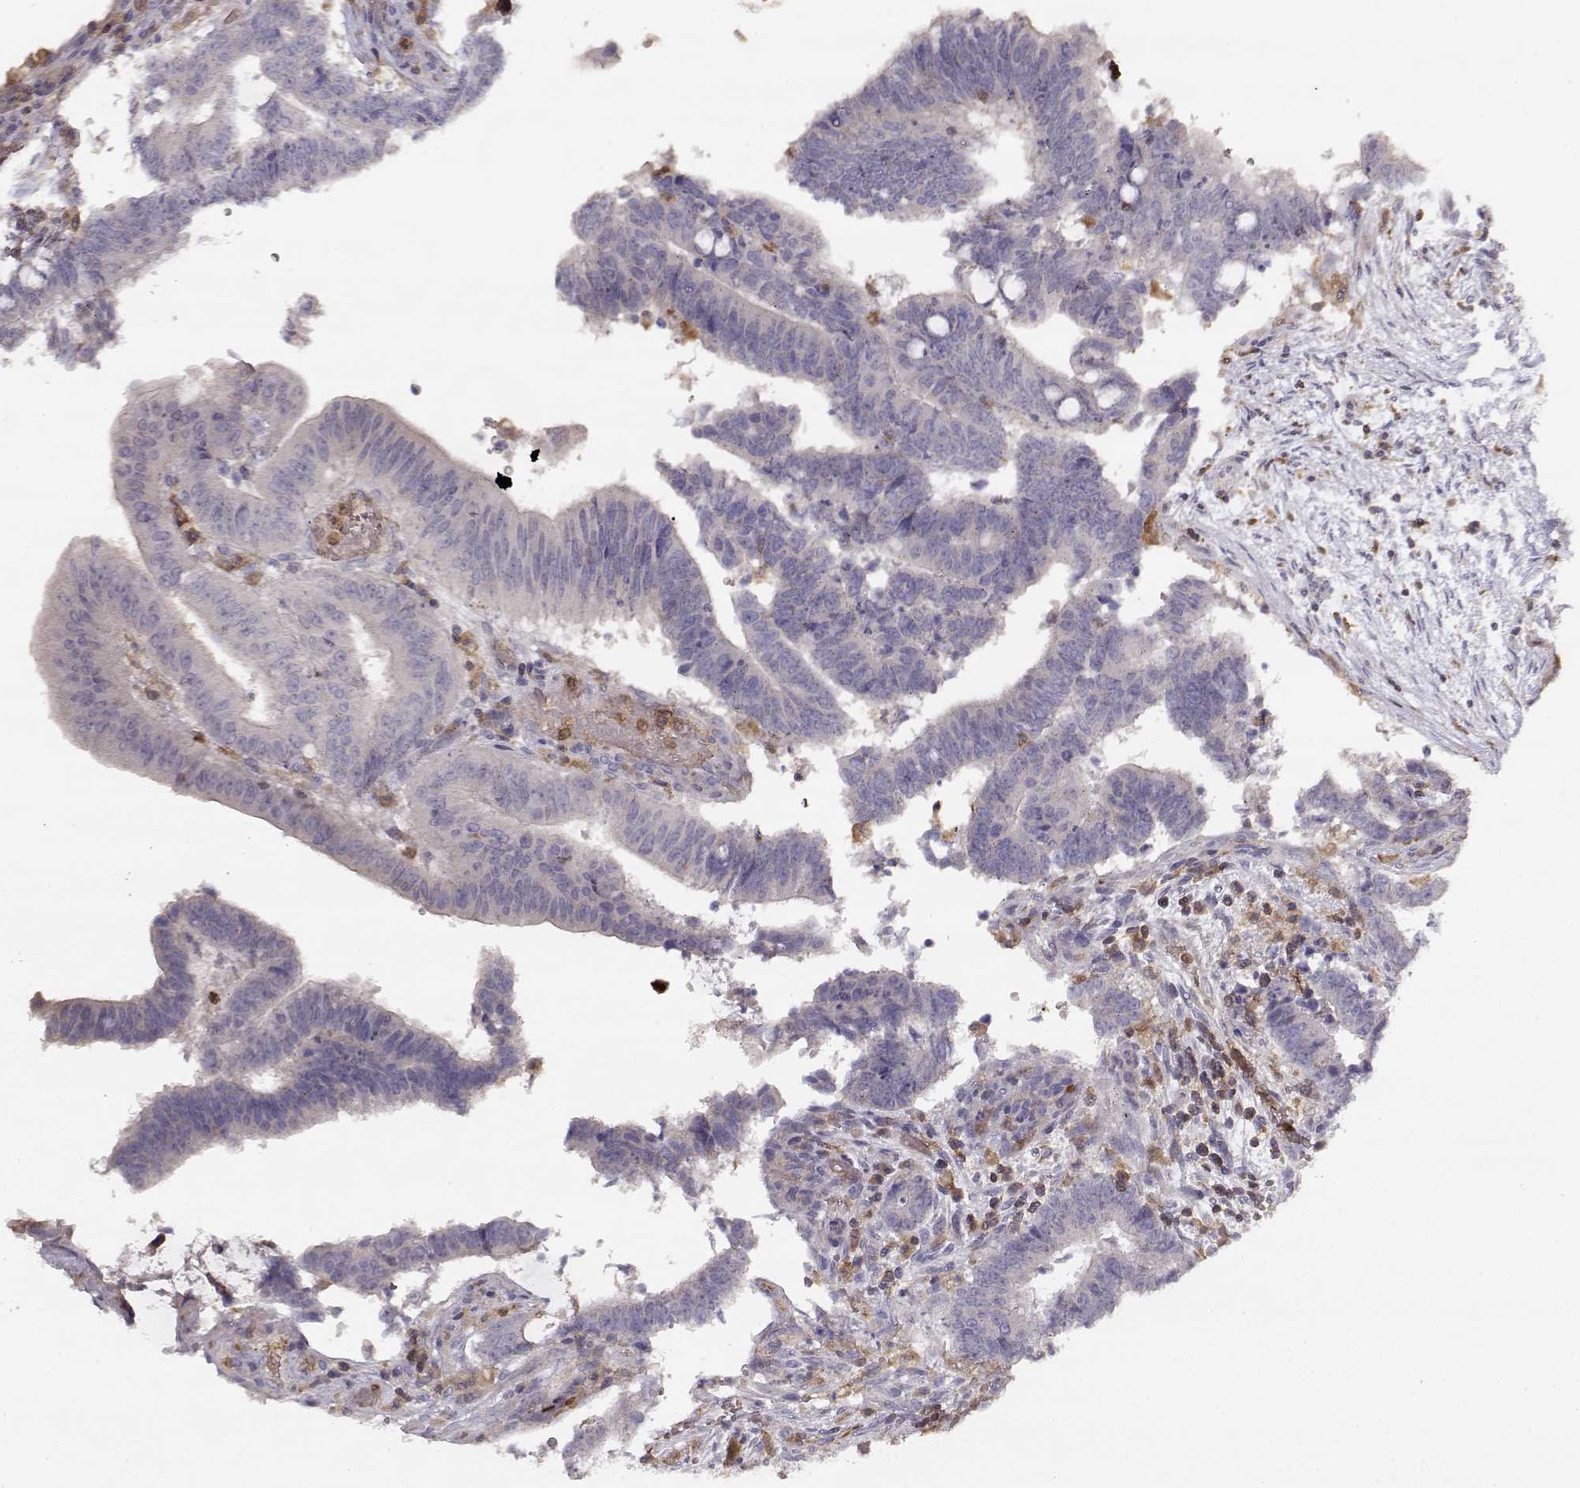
{"staining": {"intensity": "negative", "quantity": "none", "location": "none"}, "tissue": "colorectal cancer", "cell_type": "Tumor cells", "image_type": "cancer", "snomed": [{"axis": "morphology", "description": "Adenocarcinoma, NOS"}, {"axis": "topography", "description": "Colon"}], "caption": "IHC micrograph of neoplastic tissue: human colorectal adenocarcinoma stained with DAB exhibits no significant protein staining in tumor cells.", "gene": "VAV1", "patient": {"sex": "female", "age": 43}}